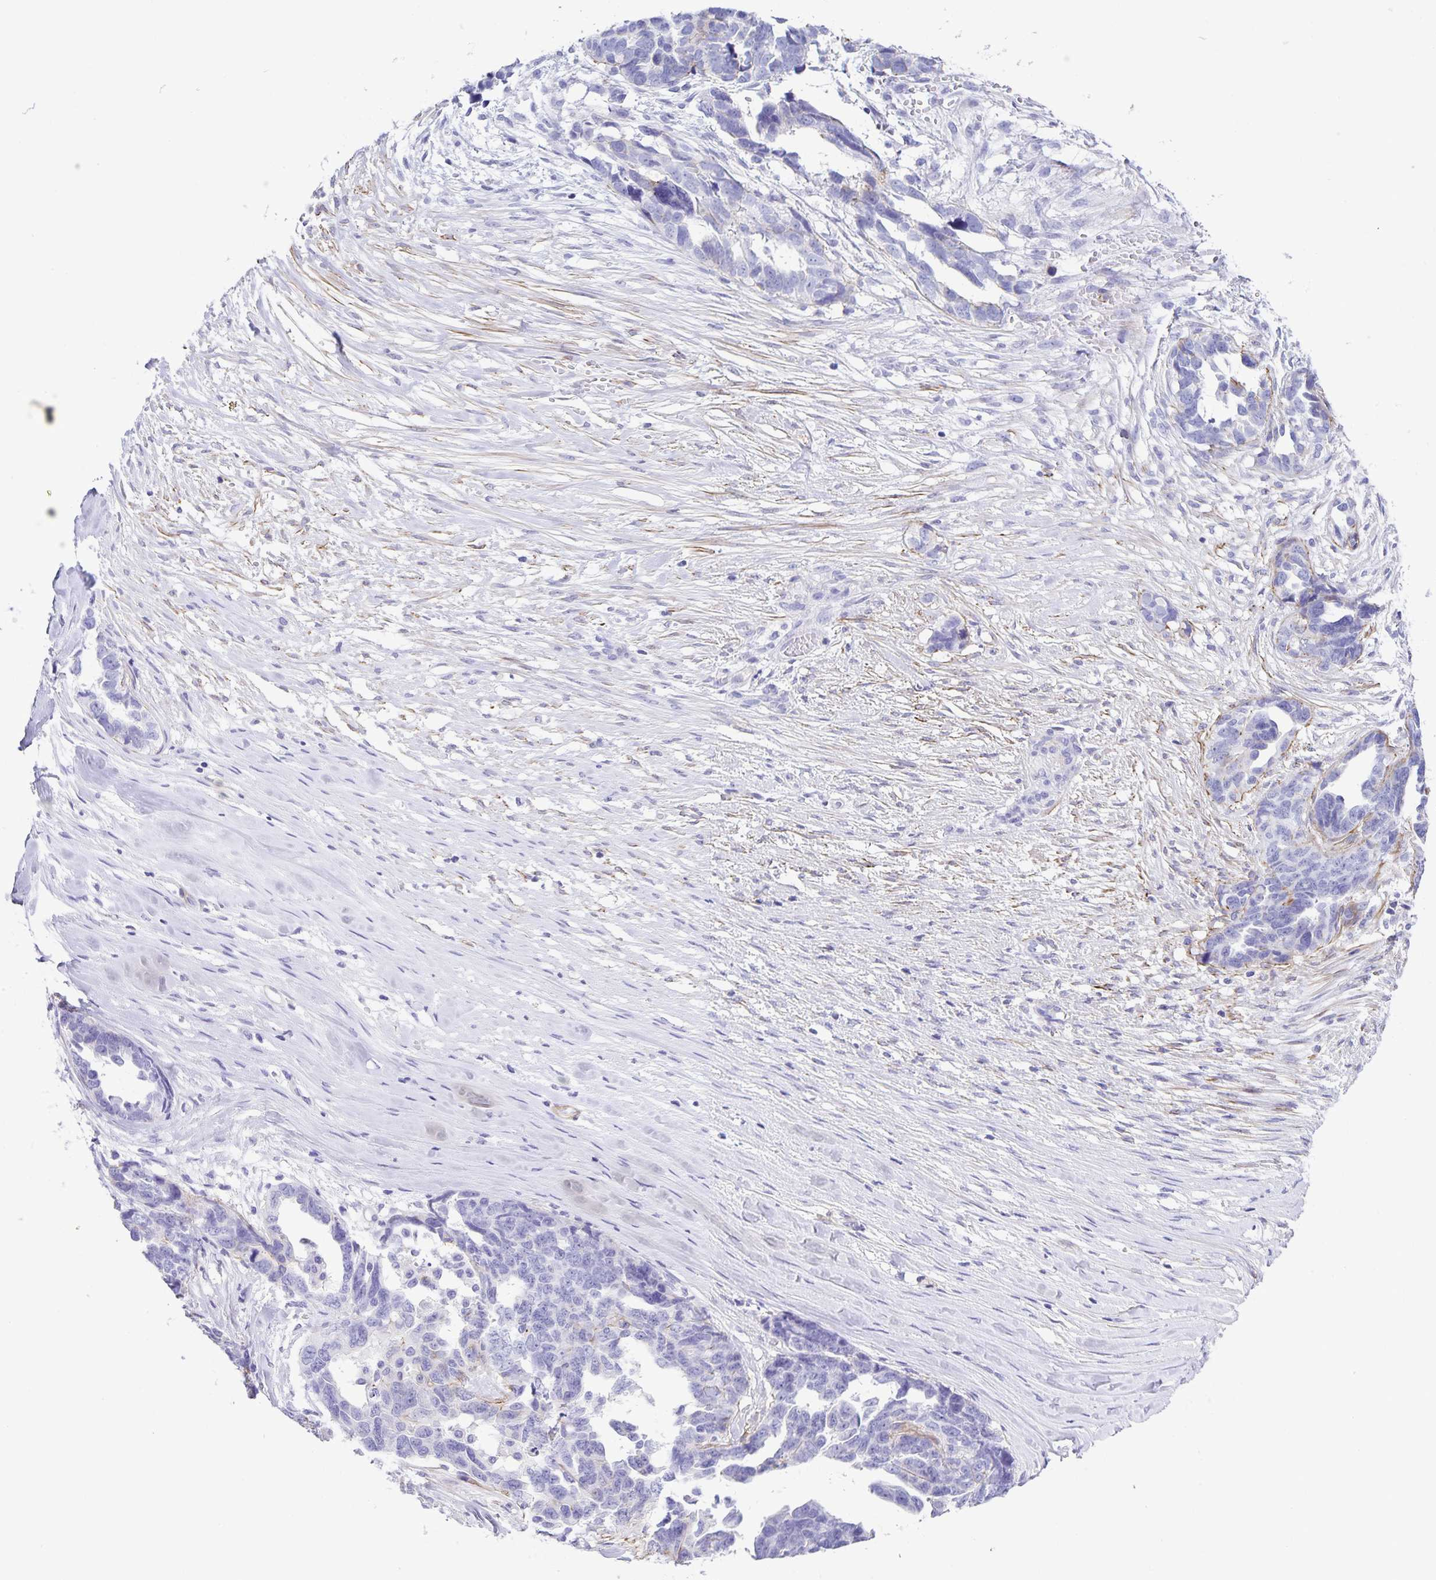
{"staining": {"intensity": "negative", "quantity": "none", "location": "none"}, "tissue": "ovarian cancer", "cell_type": "Tumor cells", "image_type": "cancer", "snomed": [{"axis": "morphology", "description": "Cystadenocarcinoma, serous, NOS"}, {"axis": "topography", "description": "Ovary"}], "caption": "Histopathology image shows no significant protein staining in tumor cells of ovarian cancer.", "gene": "UBQLN3", "patient": {"sex": "female", "age": 69}}